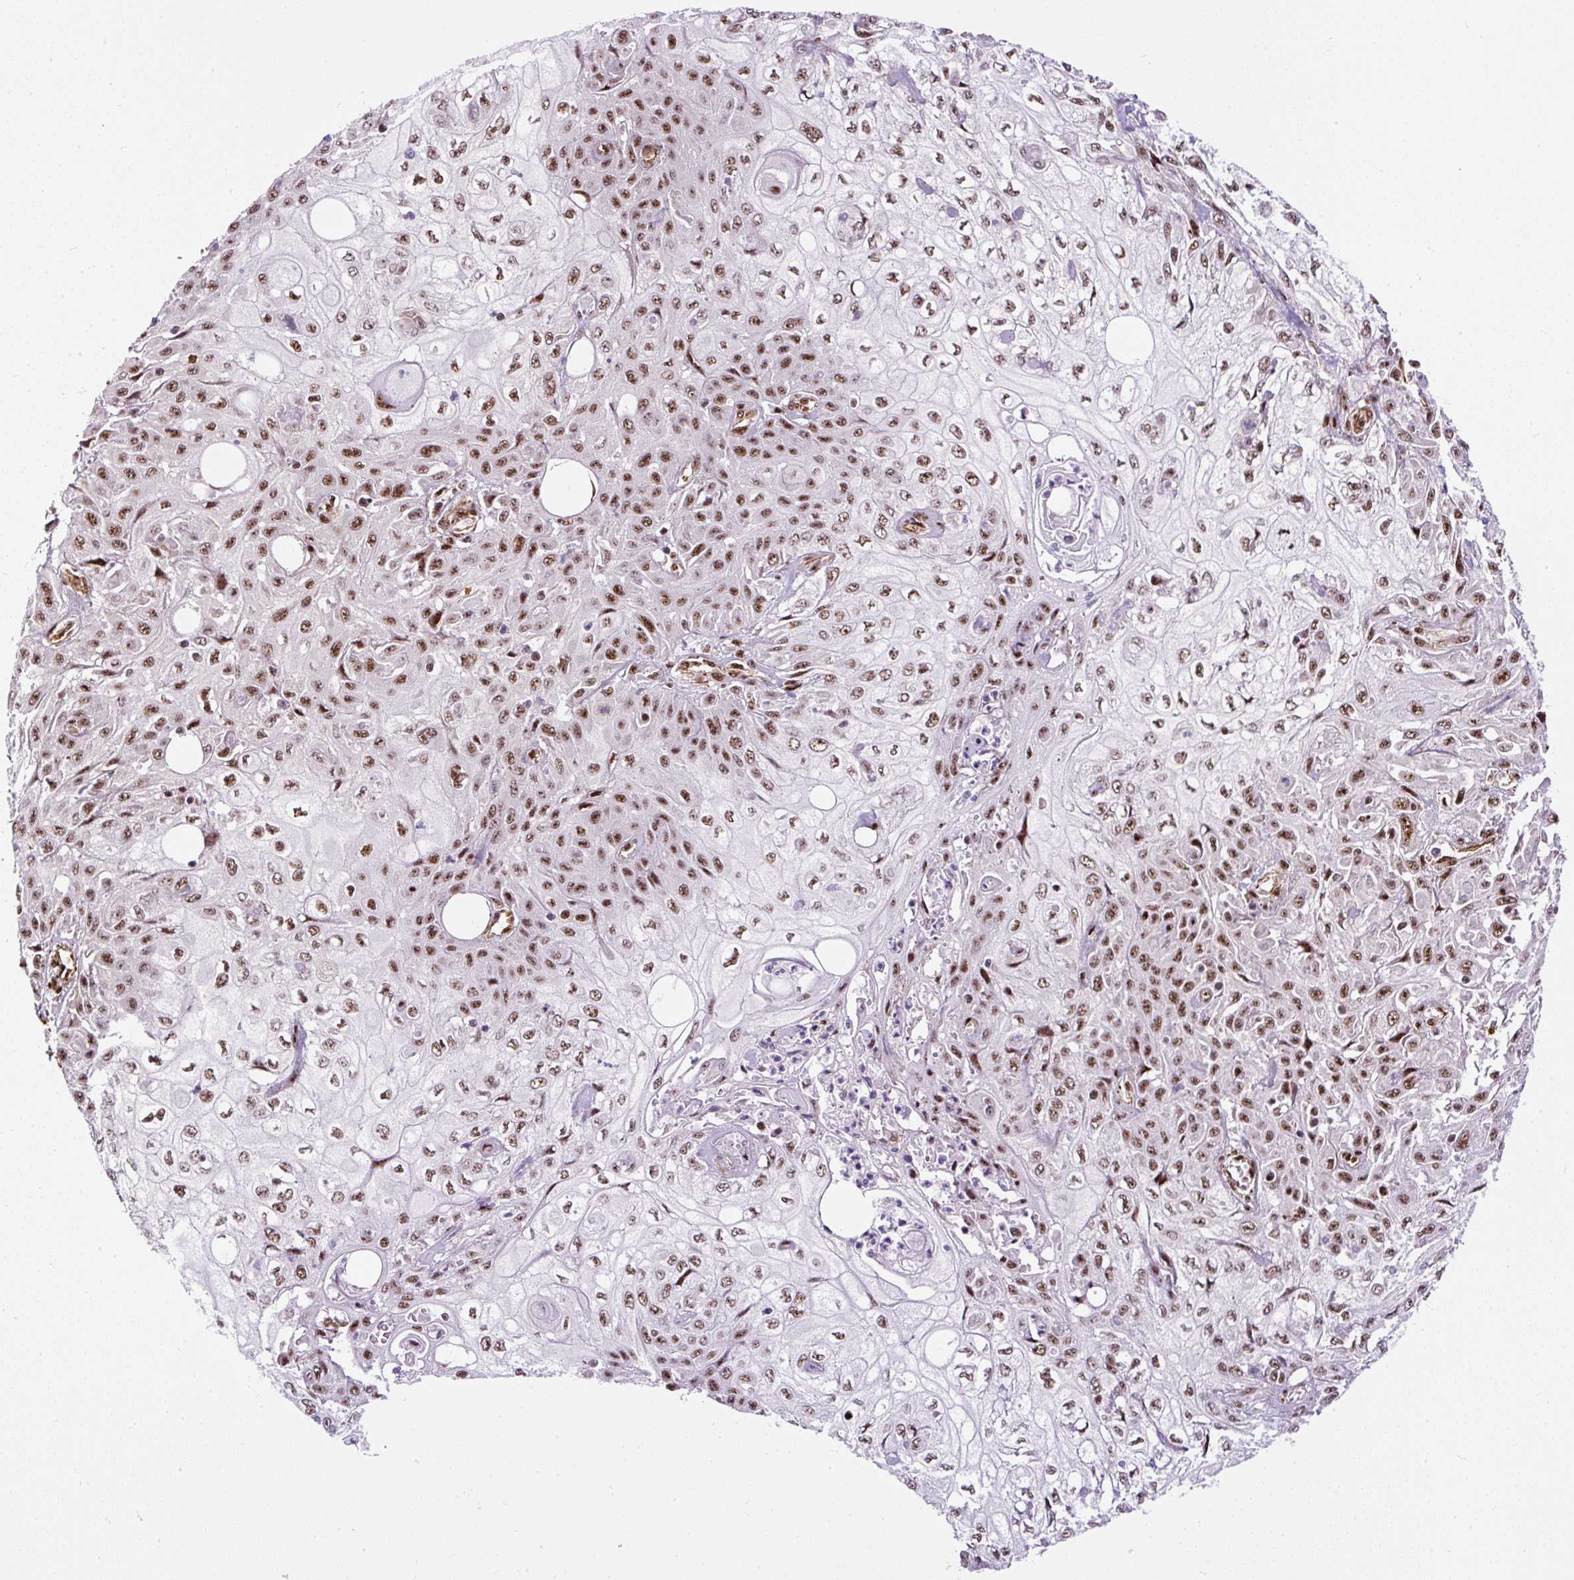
{"staining": {"intensity": "moderate", "quantity": ">75%", "location": "nuclear"}, "tissue": "skin cancer", "cell_type": "Tumor cells", "image_type": "cancer", "snomed": [{"axis": "morphology", "description": "Squamous cell carcinoma, NOS"}, {"axis": "morphology", "description": "Squamous cell carcinoma, metastatic, NOS"}, {"axis": "topography", "description": "Skin"}, {"axis": "topography", "description": "Lymph node"}], "caption": "DAB immunohistochemical staining of human skin cancer (squamous cell carcinoma) displays moderate nuclear protein staining in about >75% of tumor cells. Immunohistochemistry (ihc) stains the protein of interest in brown and the nuclei are stained blue.", "gene": "LUC7L2", "patient": {"sex": "male", "age": 75}}